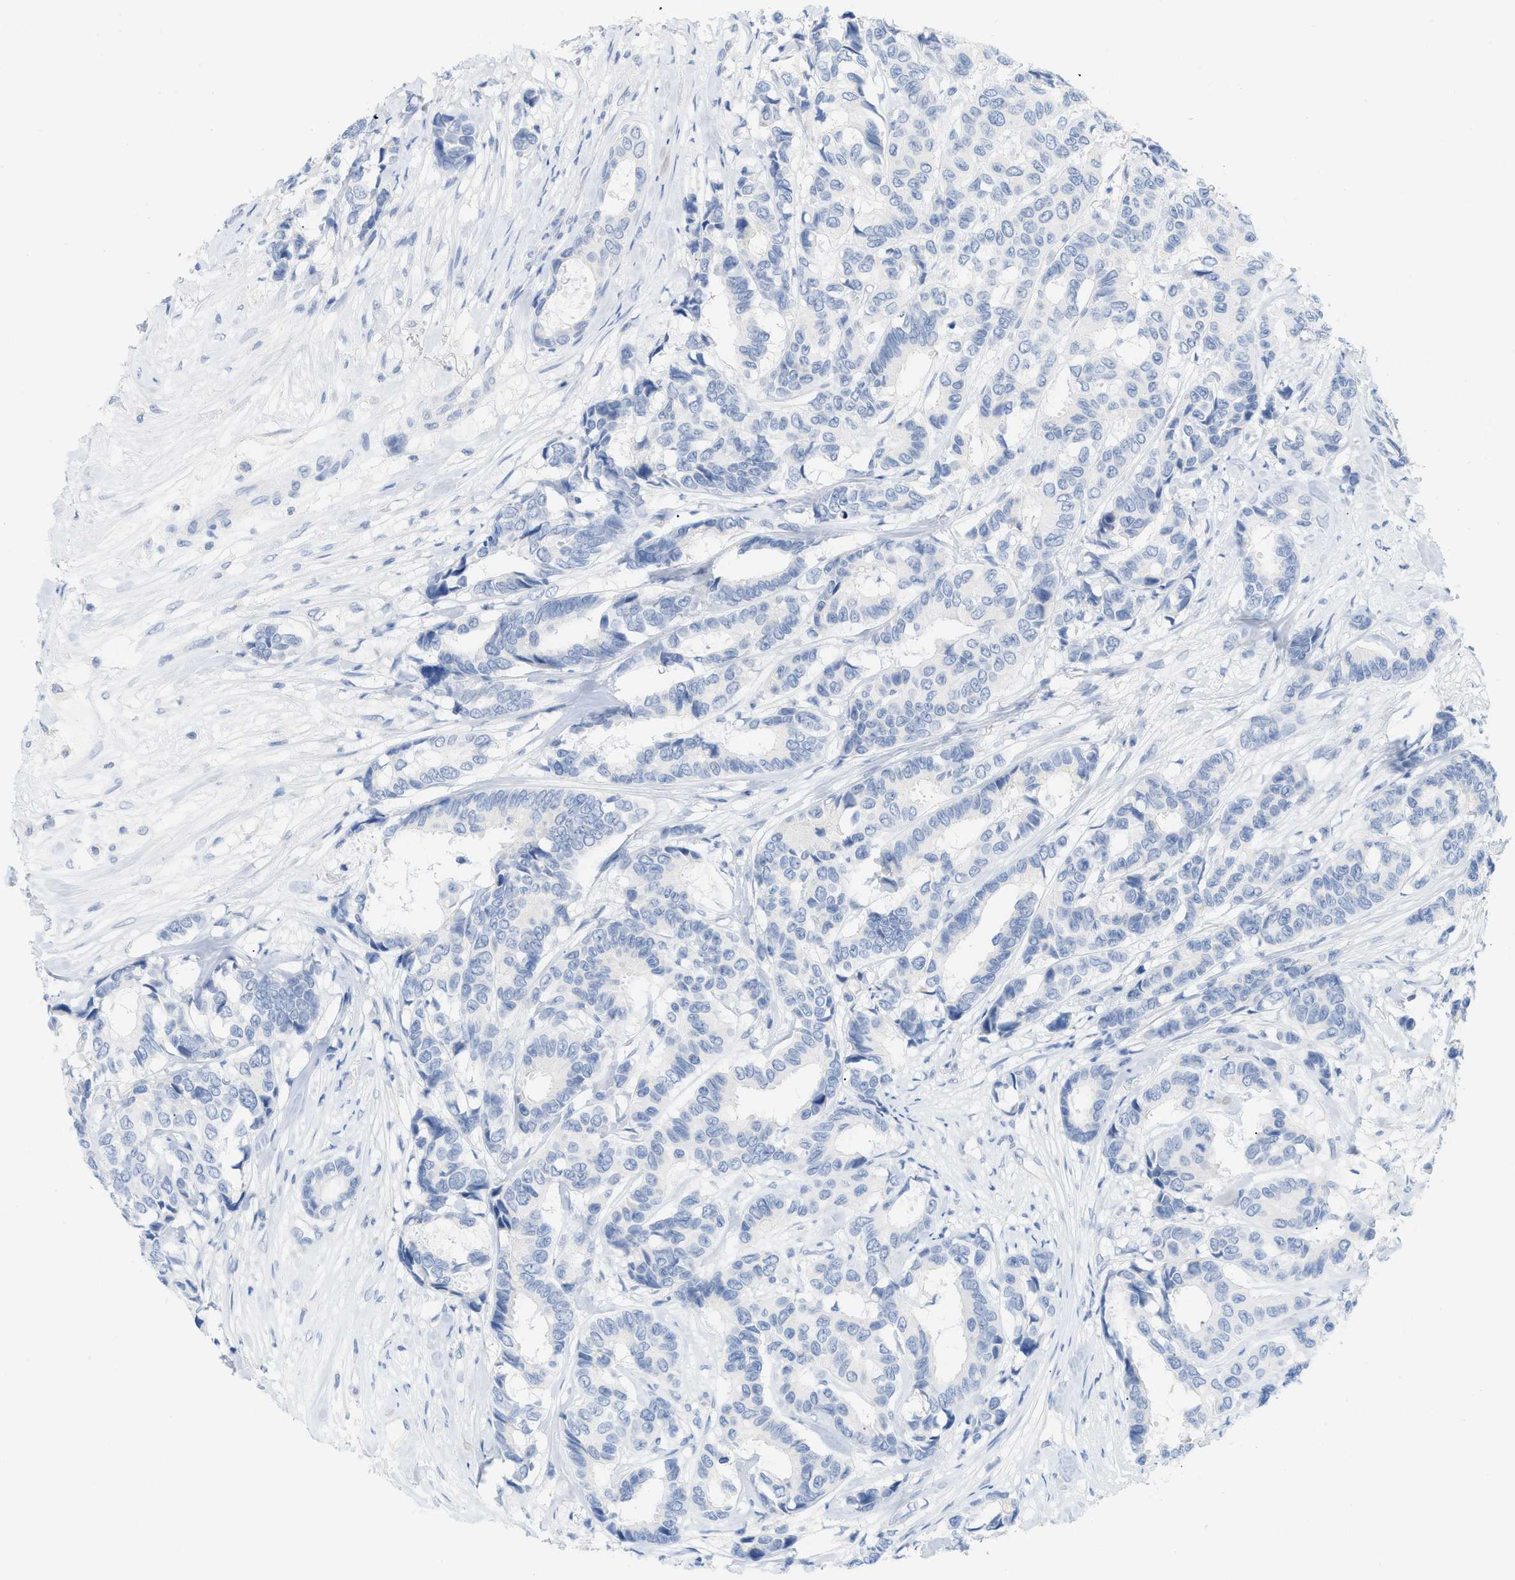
{"staining": {"intensity": "negative", "quantity": "none", "location": "none"}, "tissue": "breast cancer", "cell_type": "Tumor cells", "image_type": "cancer", "snomed": [{"axis": "morphology", "description": "Duct carcinoma"}, {"axis": "topography", "description": "Breast"}], "caption": "Immunohistochemistry (IHC) micrograph of human breast cancer stained for a protein (brown), which displays no expression in tumor cells.", "gene": "PAPPA", "patient": {"sex": "female", "age": 87}}